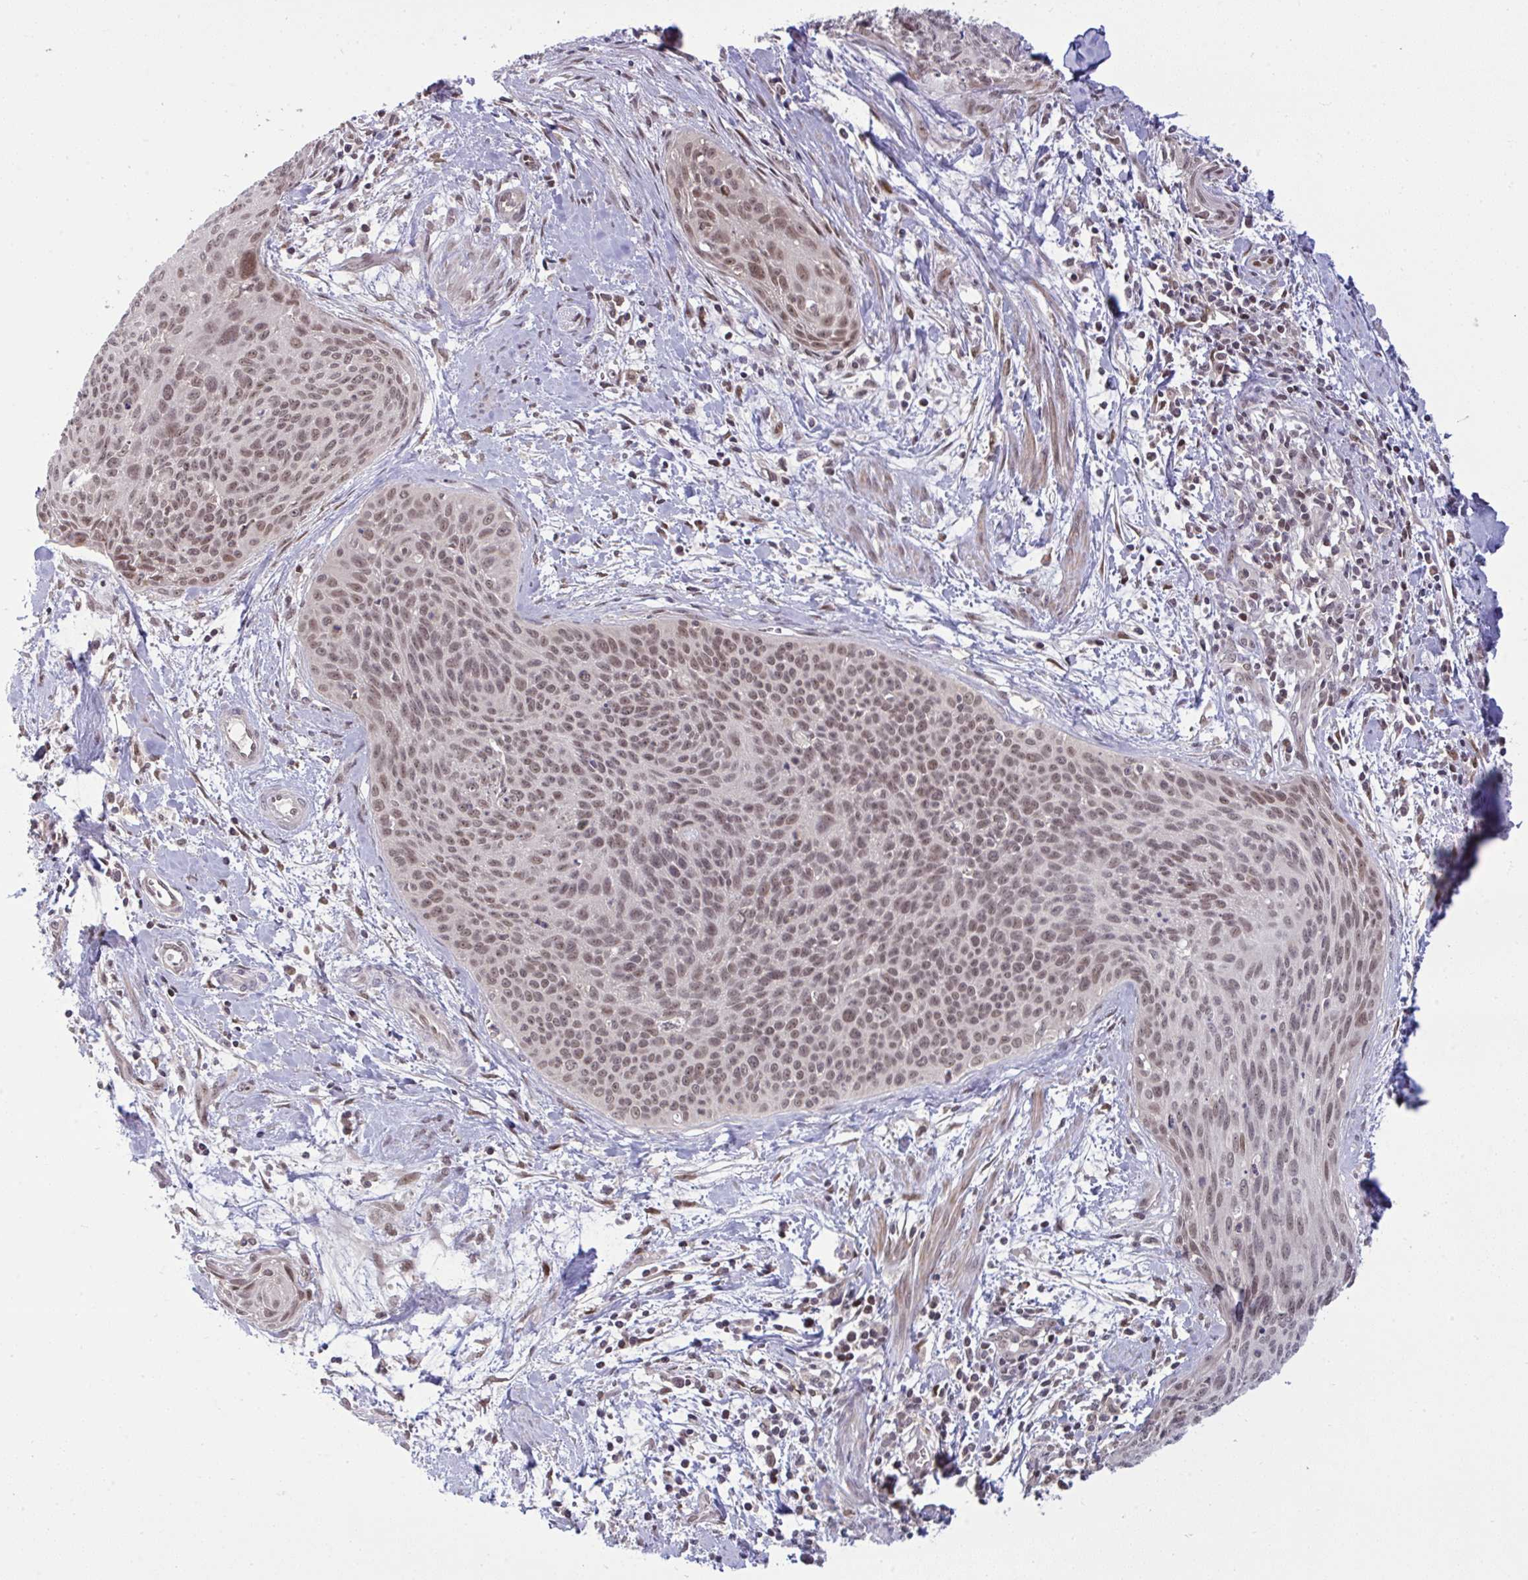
{"staining": {"intensity": "moderate", "quantity": ">75%", "location": "nuclear"}, "tissue": "cervical cancer", "cell_type": "Tumor cells", "image_type": "cancer", "snomed": [{"axis": "morphology", "description": "Squamous cell carcinoma, NOS"}, {"axis": "topography", "description": "Cervix"}], "caption": "Moderate nuclear protein expression is appreciated in approximately >75% of tumor cells in cervical squamous cell carcinoma.", "gene": "KLF2", "patient": {"sex": "female", "age": 55}}